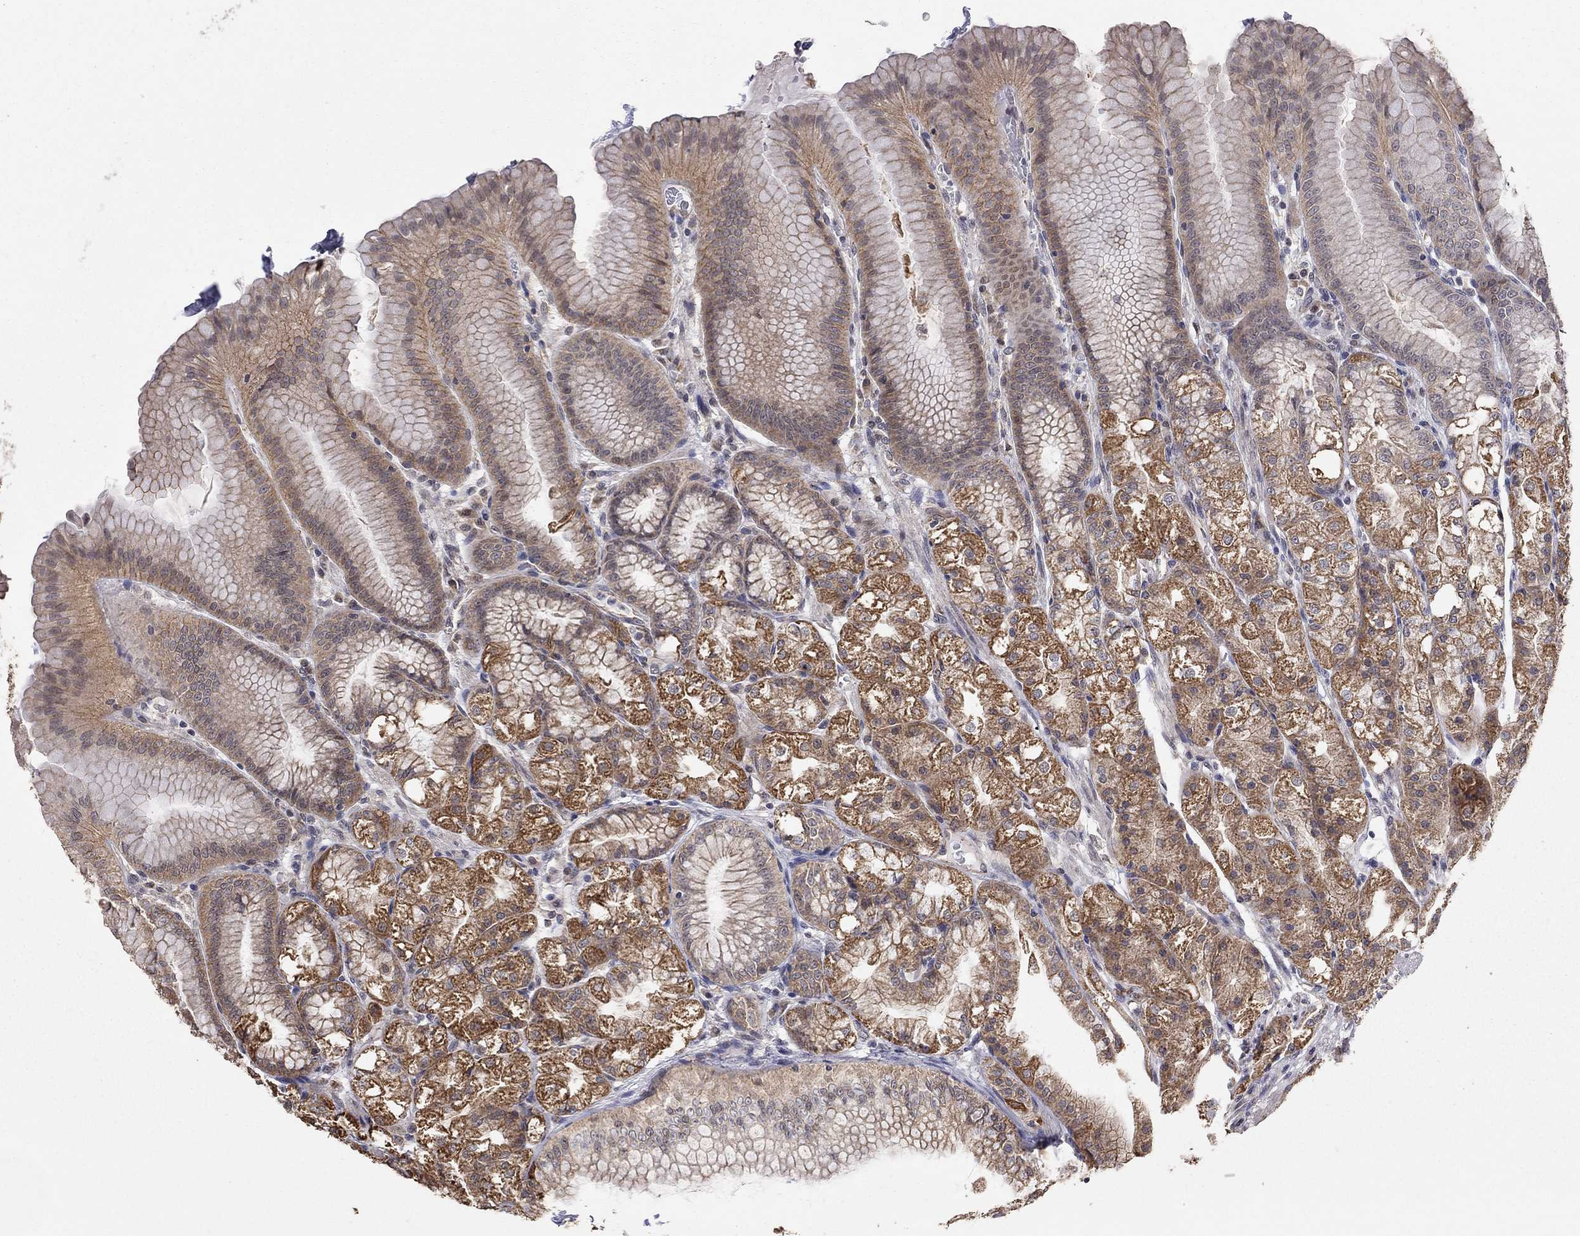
{"staining": {"intensity": "strong", "quantity": ">75%", "location": "cytoplasmic/membranous"}, "tissue": "stomach", "cell_type": "Glandular cells", "image_type": "normal", "snomed": [{"axis": "morphology", "description": "Normal tissue, NOS"}, {"axis": "topography", "description": "Stomach"}], "caption": "The immunohistochemical stain labels strong cytoplasmic/membranous positivity in glandular cells of unremarkable stomach.", "gene": "ANKRA2", "patient": {"sex": "male", "age": 71}}